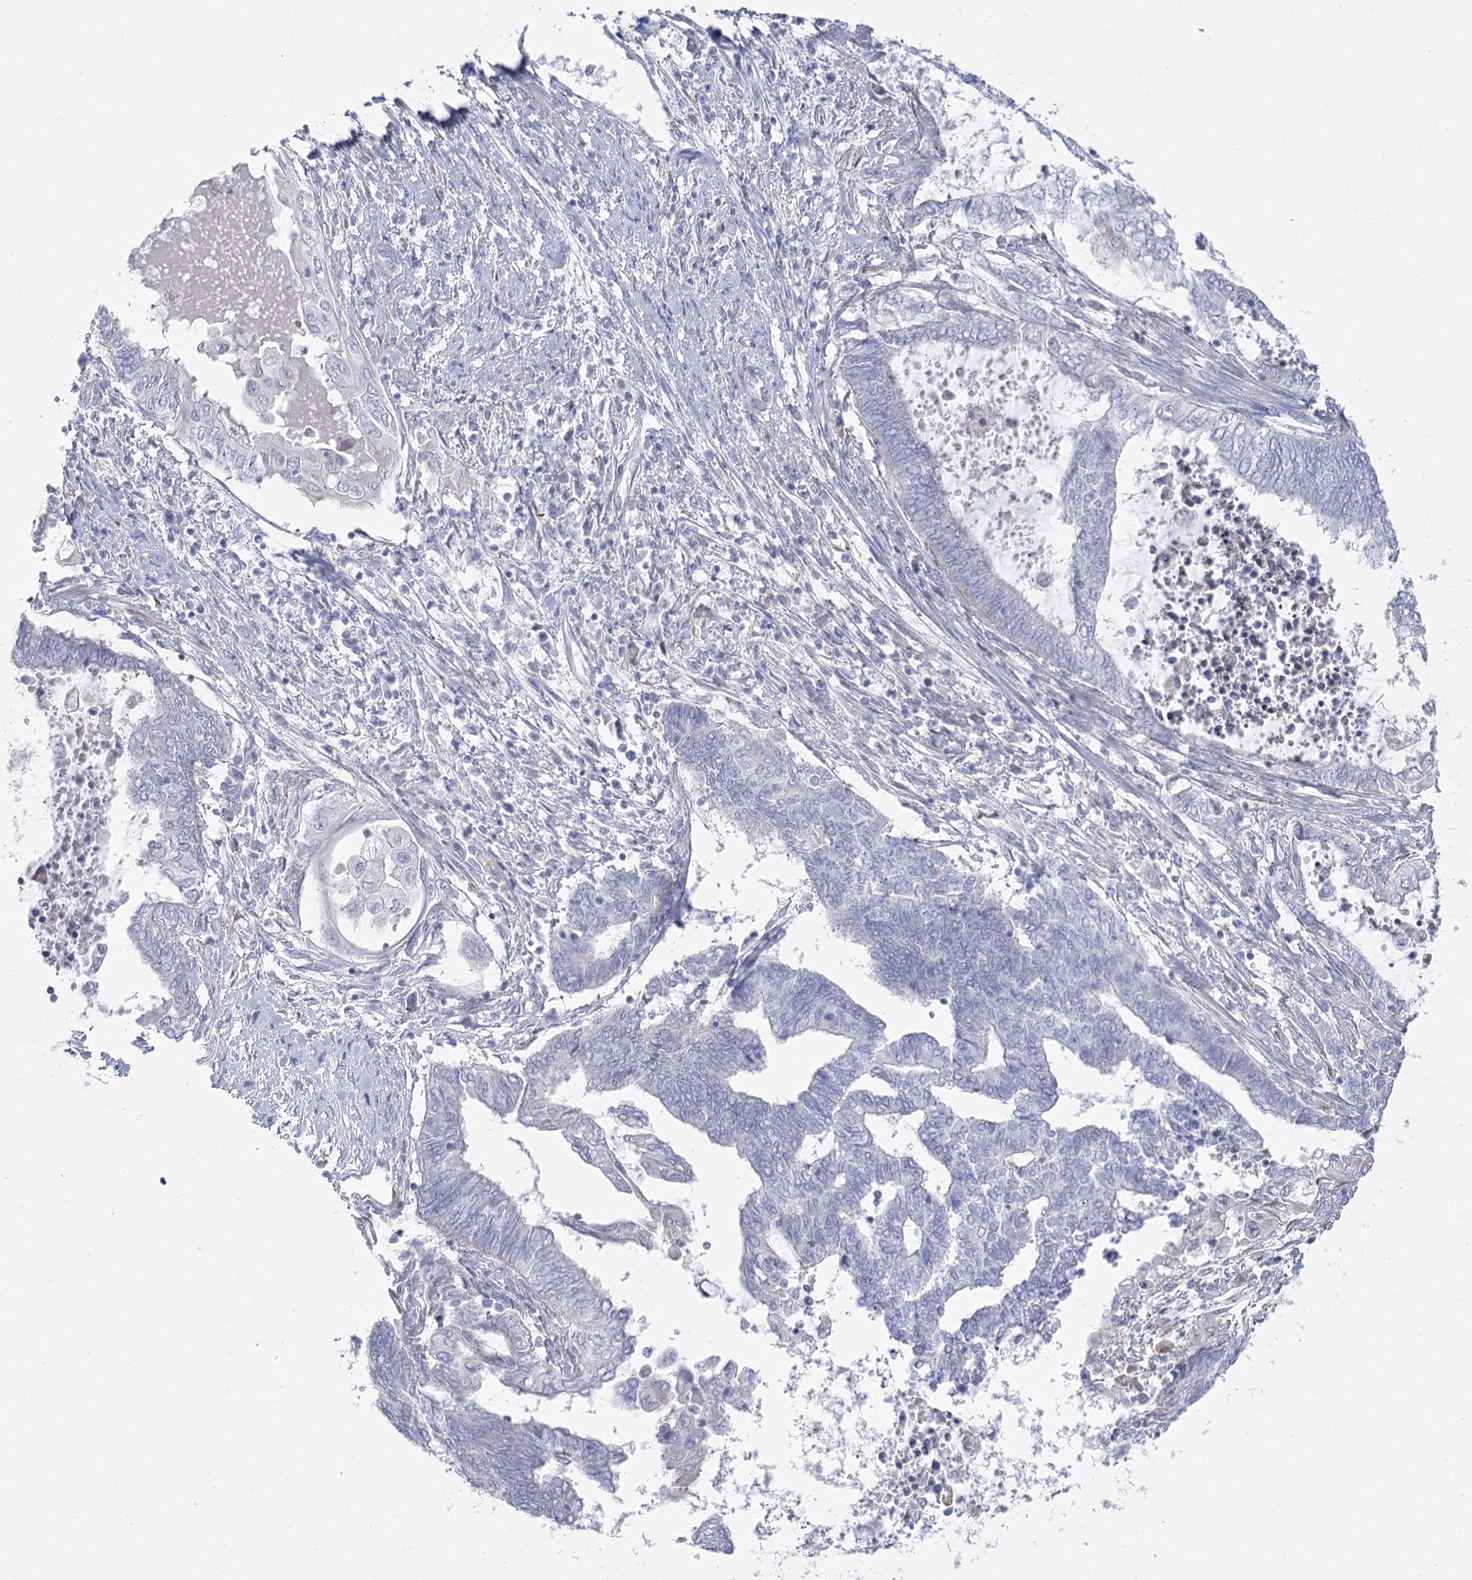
{"staining": {"intensity": "negative", "quantity": "none", "location": "none"}, "tissue": "endometrial cancer", "cell_type": "Tumor cells", "image_type": "cancer", "snomed": [{"axis": "morphology", "description": "Adenocarcinoma, NOS"}, {"axis": "topography", "description": "Uterus"}, {"axis": "topography", "description": "Endometrium"}], "caption": "Endometrial cancer stained for a protein using immunohistochemistry exhibits no positivity tumor cells.", "gene": "SIAE", "patient": {"sex": "female", "age": 70}}